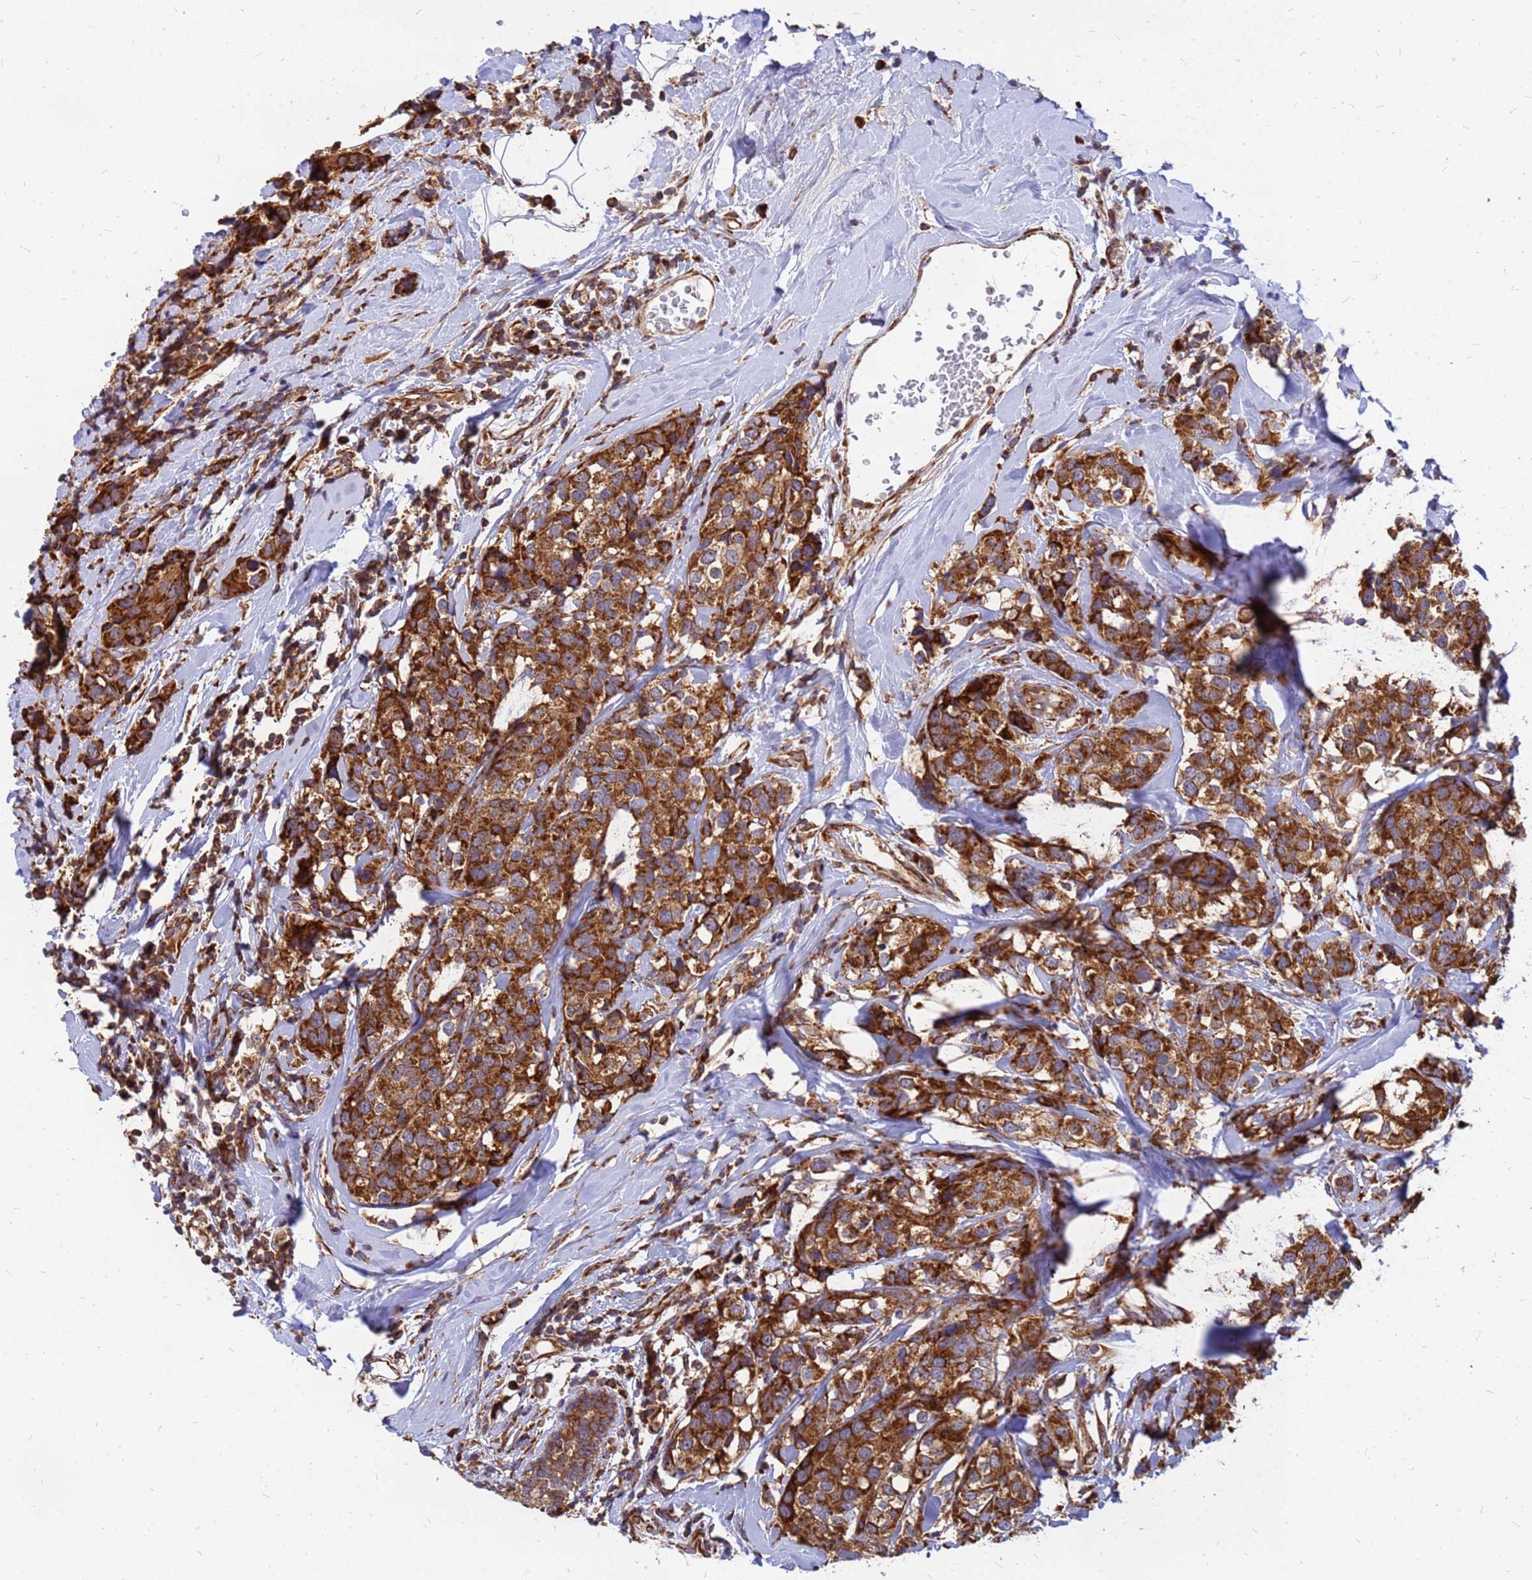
{"staining": {"intensity": "strong", "quantity": ">75%", "location": "cytoplasmic/membranous"}, "tissue": "breast cancer", "cell_type": "Tumor cells", "image_type": "cancer", "snomed": [{"axis": "morphology", "description": "Lobular carcinoma"}, {"axis": "topography", "description": "Breast"}], "caption": "An image of human lobular carcinoma (breast) stained for a protein reveals strong cytoplasmic/membranous brown staining in tumor cells. The protein of interest is stained brown, and the nuclei are stained in blue (DAB (3,3'-diaminobenzidine) IHC with brightfield microscopy, high magnification).", "gene": "RPL8", "patient": {"sex": "female", "age": 59}}